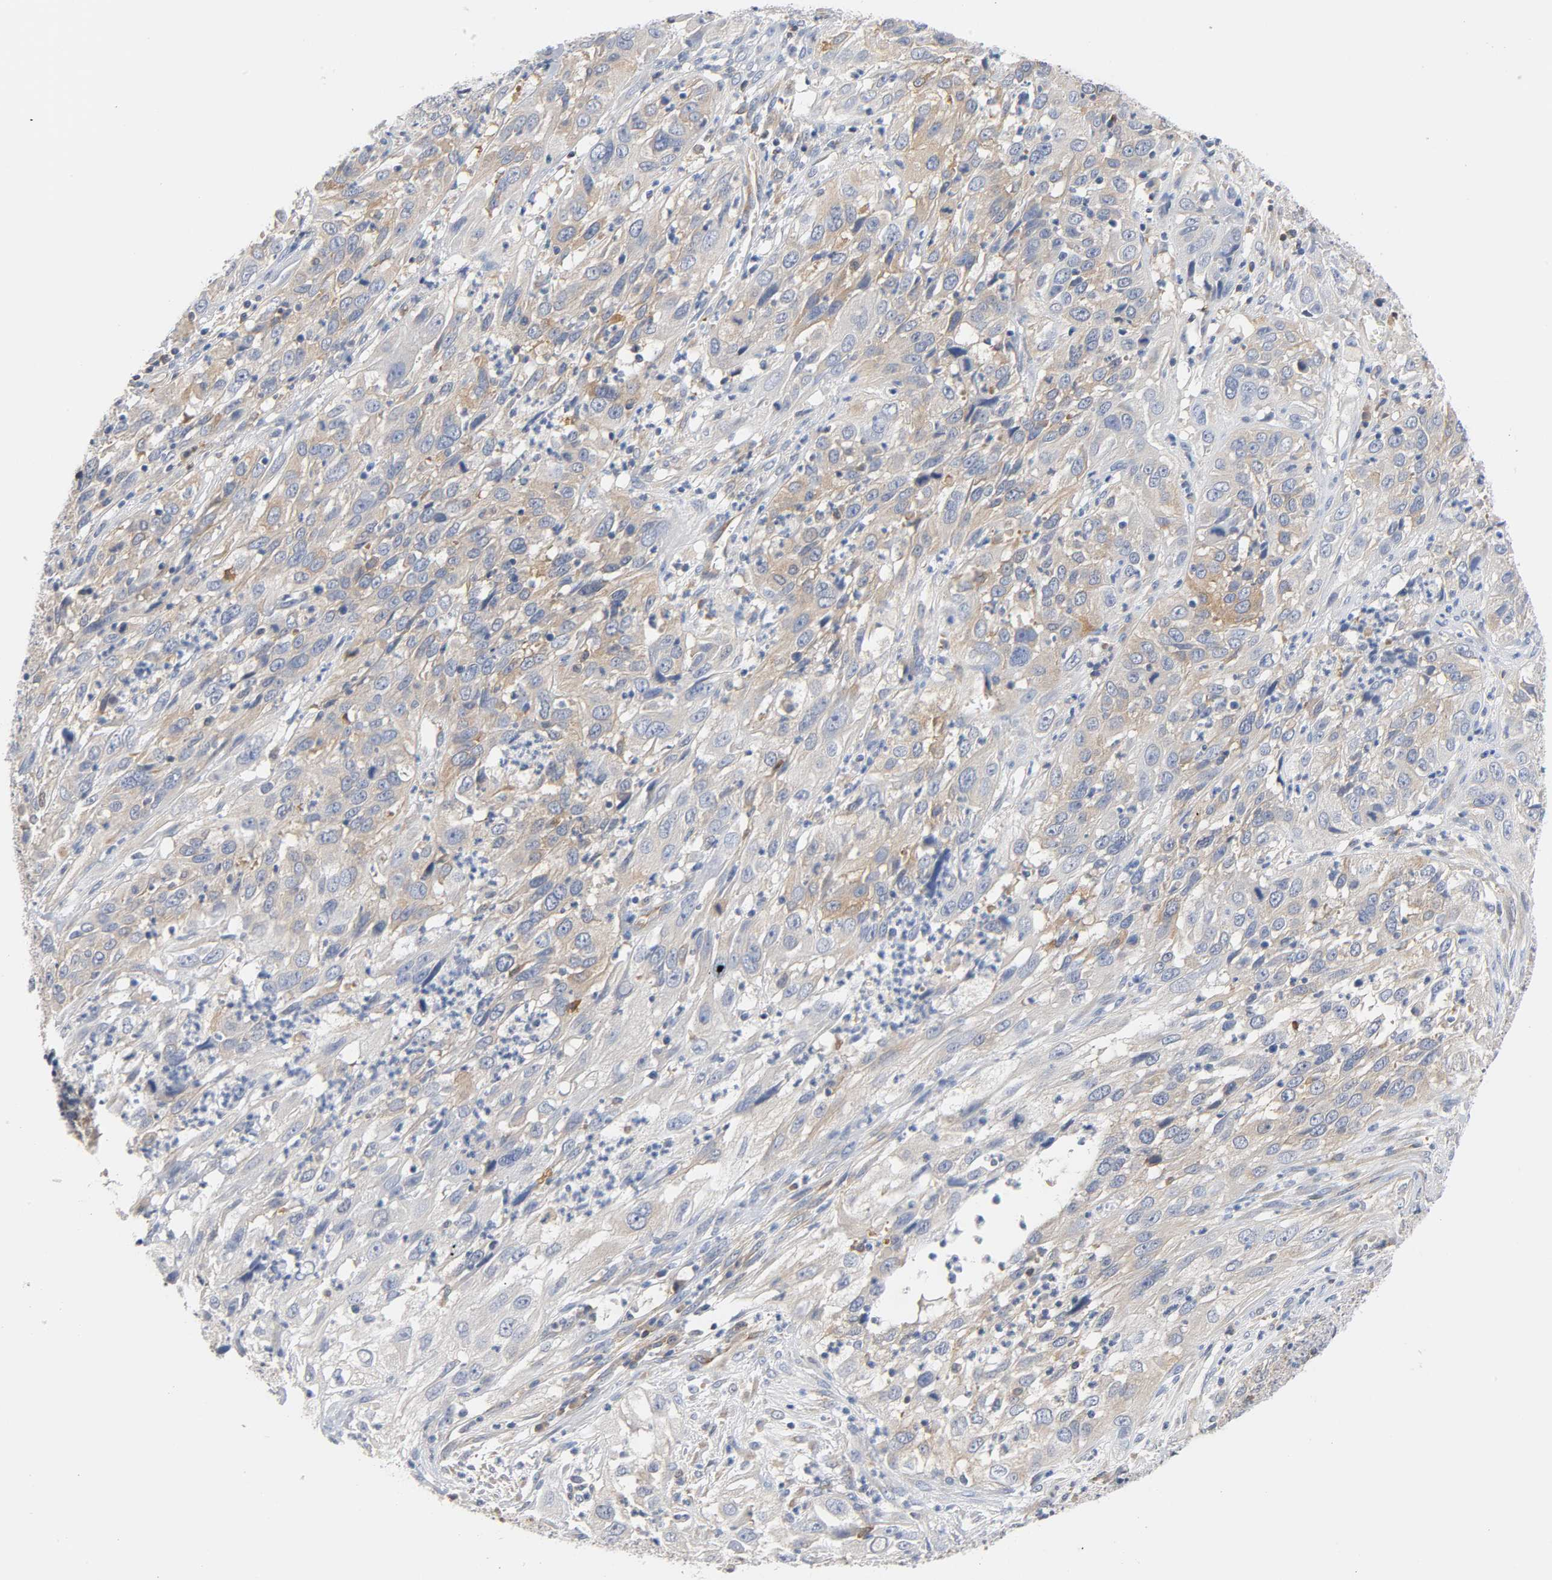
{"staining": {"intensity": "weak", "quantity": "25%-75%", "location": "cytoplasmic/membranous"}, "tissue": "cervical cancer", "cell_type": "Tumor cells", "image_type": "cancer", "snomed": [{"axis": "morphology", "description": "Squamous cell carcinoma, NOS"}, {"axis": "topography", "description": "Cervix"}], "caption": "Immunohistochemical staining of human cervical squamous cell carcinoma shows low levels of weak cytoplasmic/membranous protein expression in approximately 25%-75% of tumor cells.", "gene": "MALT1", "patient": {"sex": "female", "age": 32}}